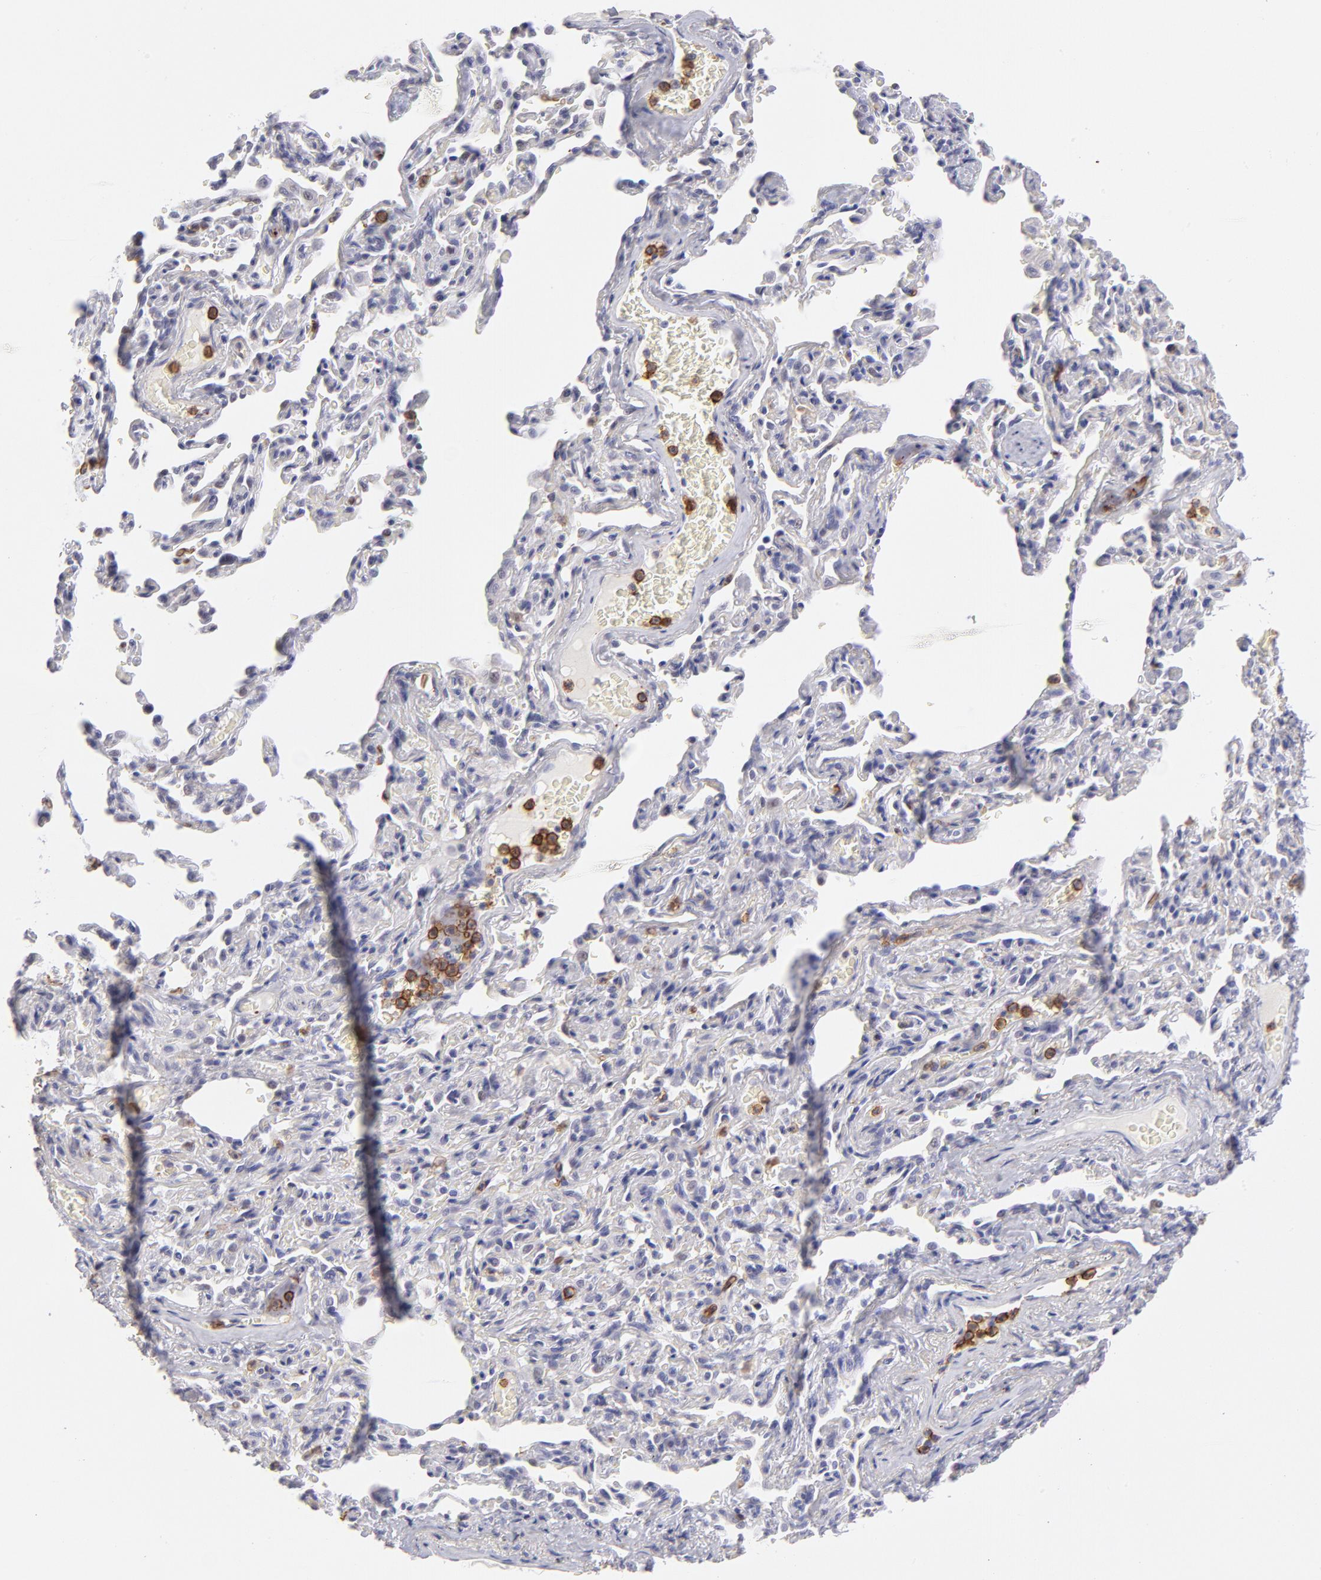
{"staining": {"intensity": "negative", "quantity": "none", "location": "none"}, "tissue": "bronchus", "cell_type": "Respiratory epithelial cells", "image_type": "normal", "snomed": [{"axis": "morphology", "description": "Normal tissue, NOS"}, {"axis": "topography", "description": "Lung"}], "caption": "Immunohistochemistry (IHC) of benign human bronchus exhibits no expression in respiratory epithelial cells.", "gene": "LTB4R", "patient": {"sex": "male", "age": 64}}